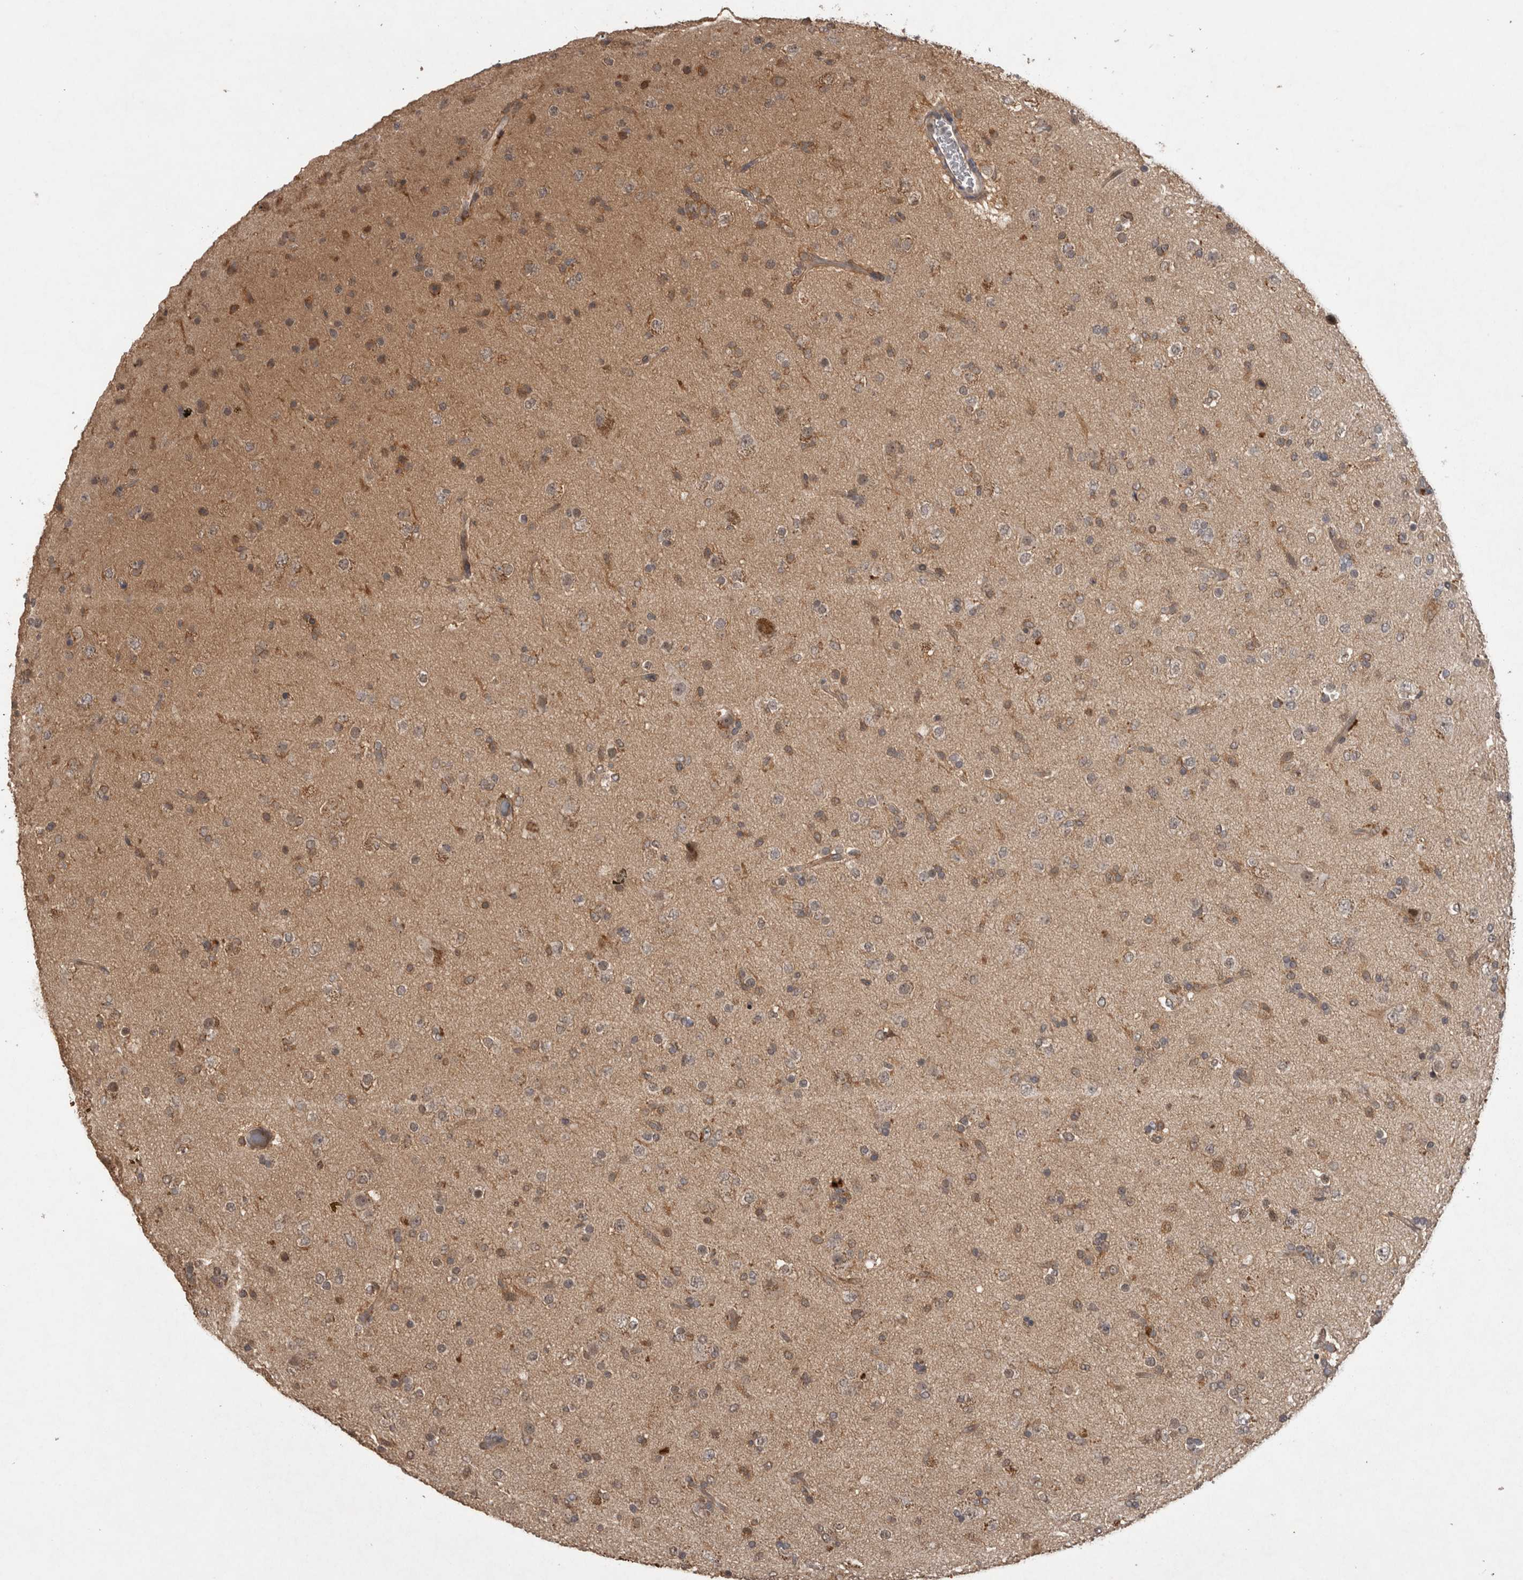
{"staining": {"intensity": "moderate", "quantity": "25%-75%", "location": "cytoplasmic/membranous"}, "tissue": "glioma", "cell_type": "Tumor cells", "image_type": "cancer", "snomed": [{"axis": "morphology", "description": "Glioma, malignant, Low grade"}, {"axis": "topography", "description": "Brain"}], "caption": "This is a histology image of IHC staining of malignant glioma (low-grade), which shows moderate expression in the cytoplasmic/membranous of tumor cells.", "gene": "RHPN1", "patient": {"sex": "male", "age": 65}}